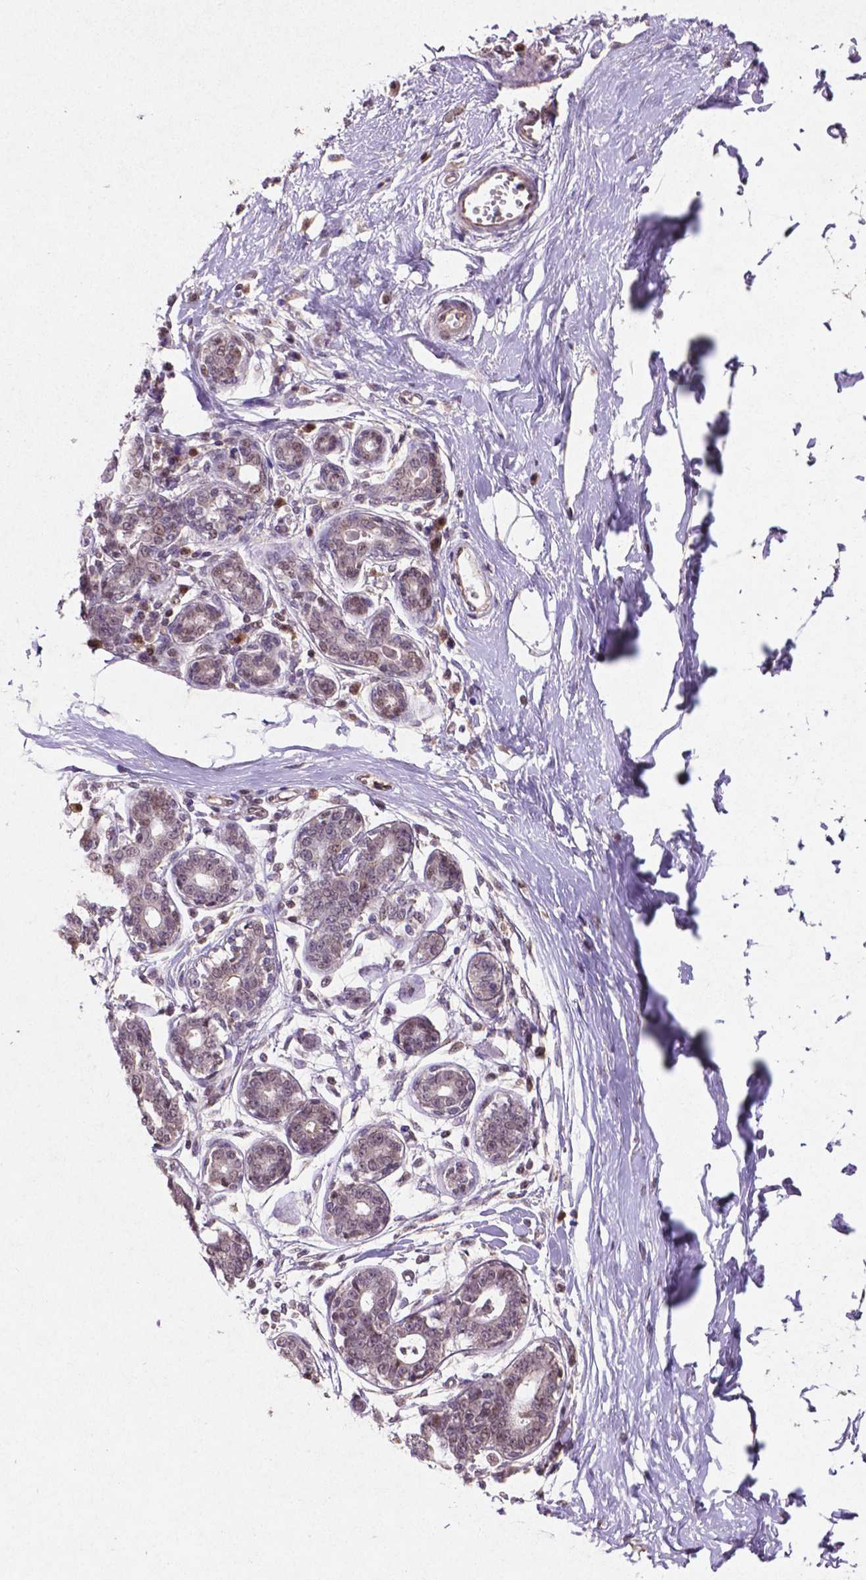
{"staining": {"intensity": "weak", "quantity": "<25%", "location": "cytoplasmic/membranous"}, "tissue": "breast", "cell_type": "Adipocytes", "image_type": "normal", "snomed": [{"axis": "morphology", "description": "Normal tissue, NOS"}, {"axis": "topography", "description": "Skin"}, {"axis": "topography", "description": "Breast"}], "caption": "Adipocytes show no significant staining in benign breast. (DAB (3,3'-diaminobenzidine) IHC visualized using brightfield microscopy, high magnification).", "gene": "GLRX", "patient": {"sex": "female", "age": 43}}